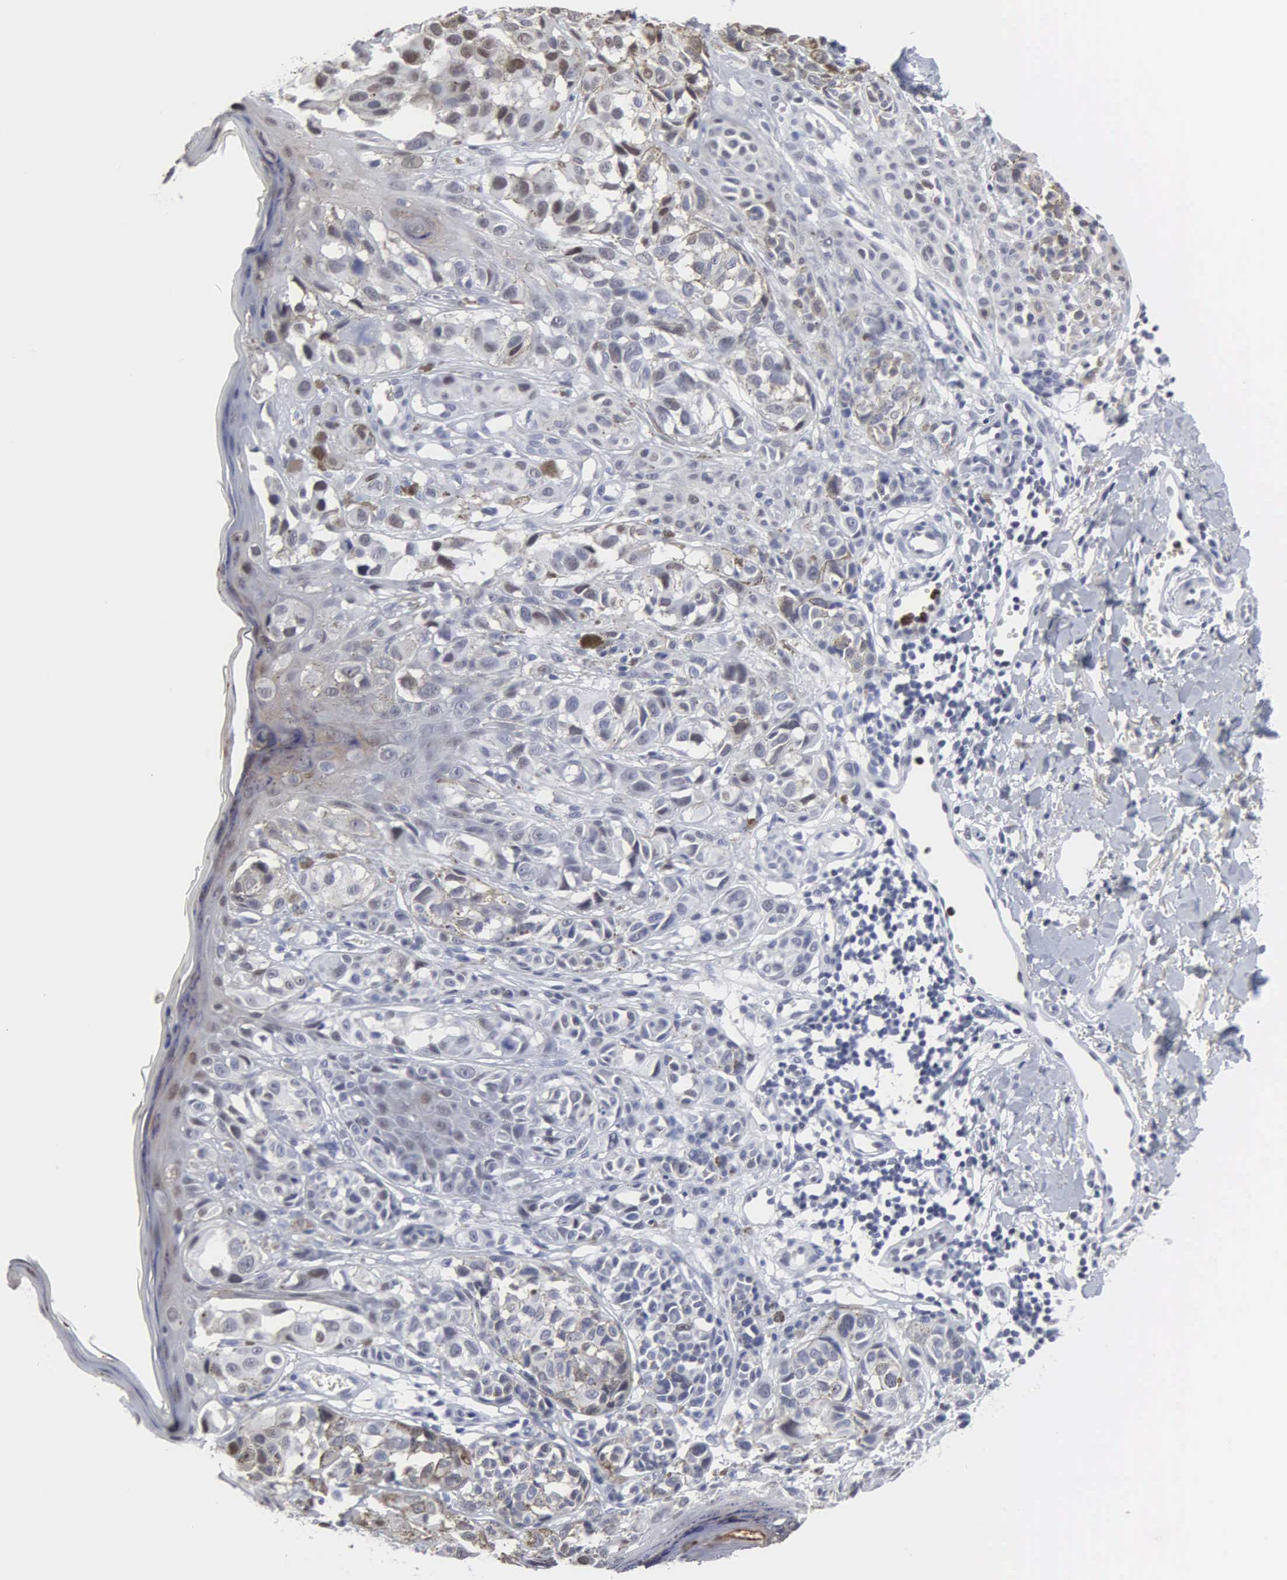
{"staining": {"intensity": "weak", "quantity": "<25%", "location": "cytoplasmic/membranous"}, "tissue": "melanoma", "cell_type": "Tumor cells", "image_type": "cancer", "snomed": [{"axis": "morphology", "description": "Malignant melanoma, NOS"}, {"axis": "topography", "description": "Skin"}], "caption": "The histopathology image exhibits no significant staining in tumor cells of malignant melanoma. The staining was performed using DAB to visualize the protein expression in brown, while the nuclei were stained in blue with hematoxylin (Magnification: 20x).", "gene": "SPIN3", "patient": {"sex": "male", "age": 40}}